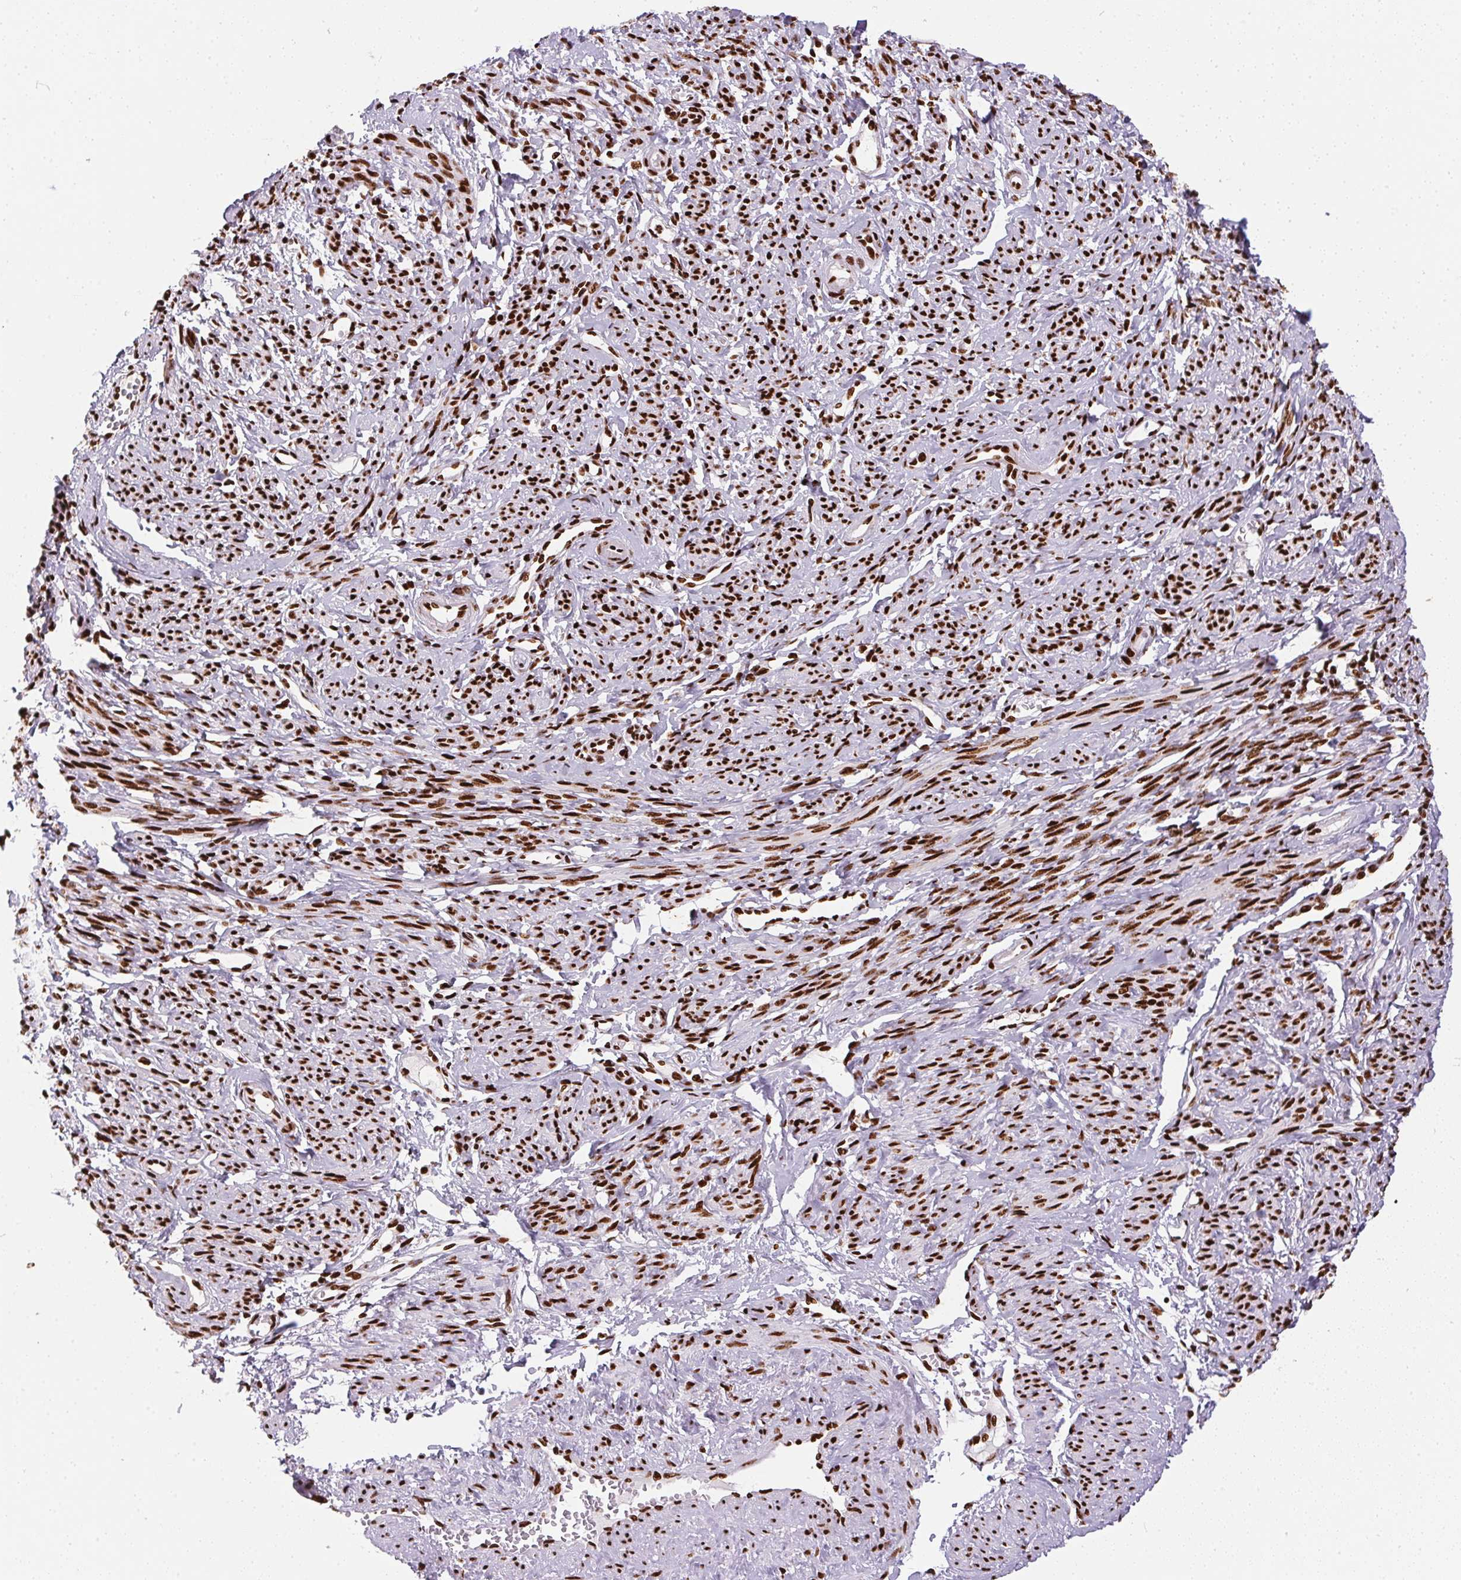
{"staining": {"intensity": "strong", "quantity": ">75%", "location": "nuclear"}, "tissue": "smooth muscle", "cell_type": "Smooth muscle cells", "image_type": "normal", "snomed": [{"axis": "morphology", "description": "Normal tissue, NOS"}, {"axis": "topography", "description": "Smooth muscle"}], "caption": "About >75% of smooth muscle cells in unremarkable smooth muscle show strong nuclear protein positivity as visualized by brown immunohistochemical staining.", "gene": "PAGE3", "patient": {"sex": "female", "age": 65}}